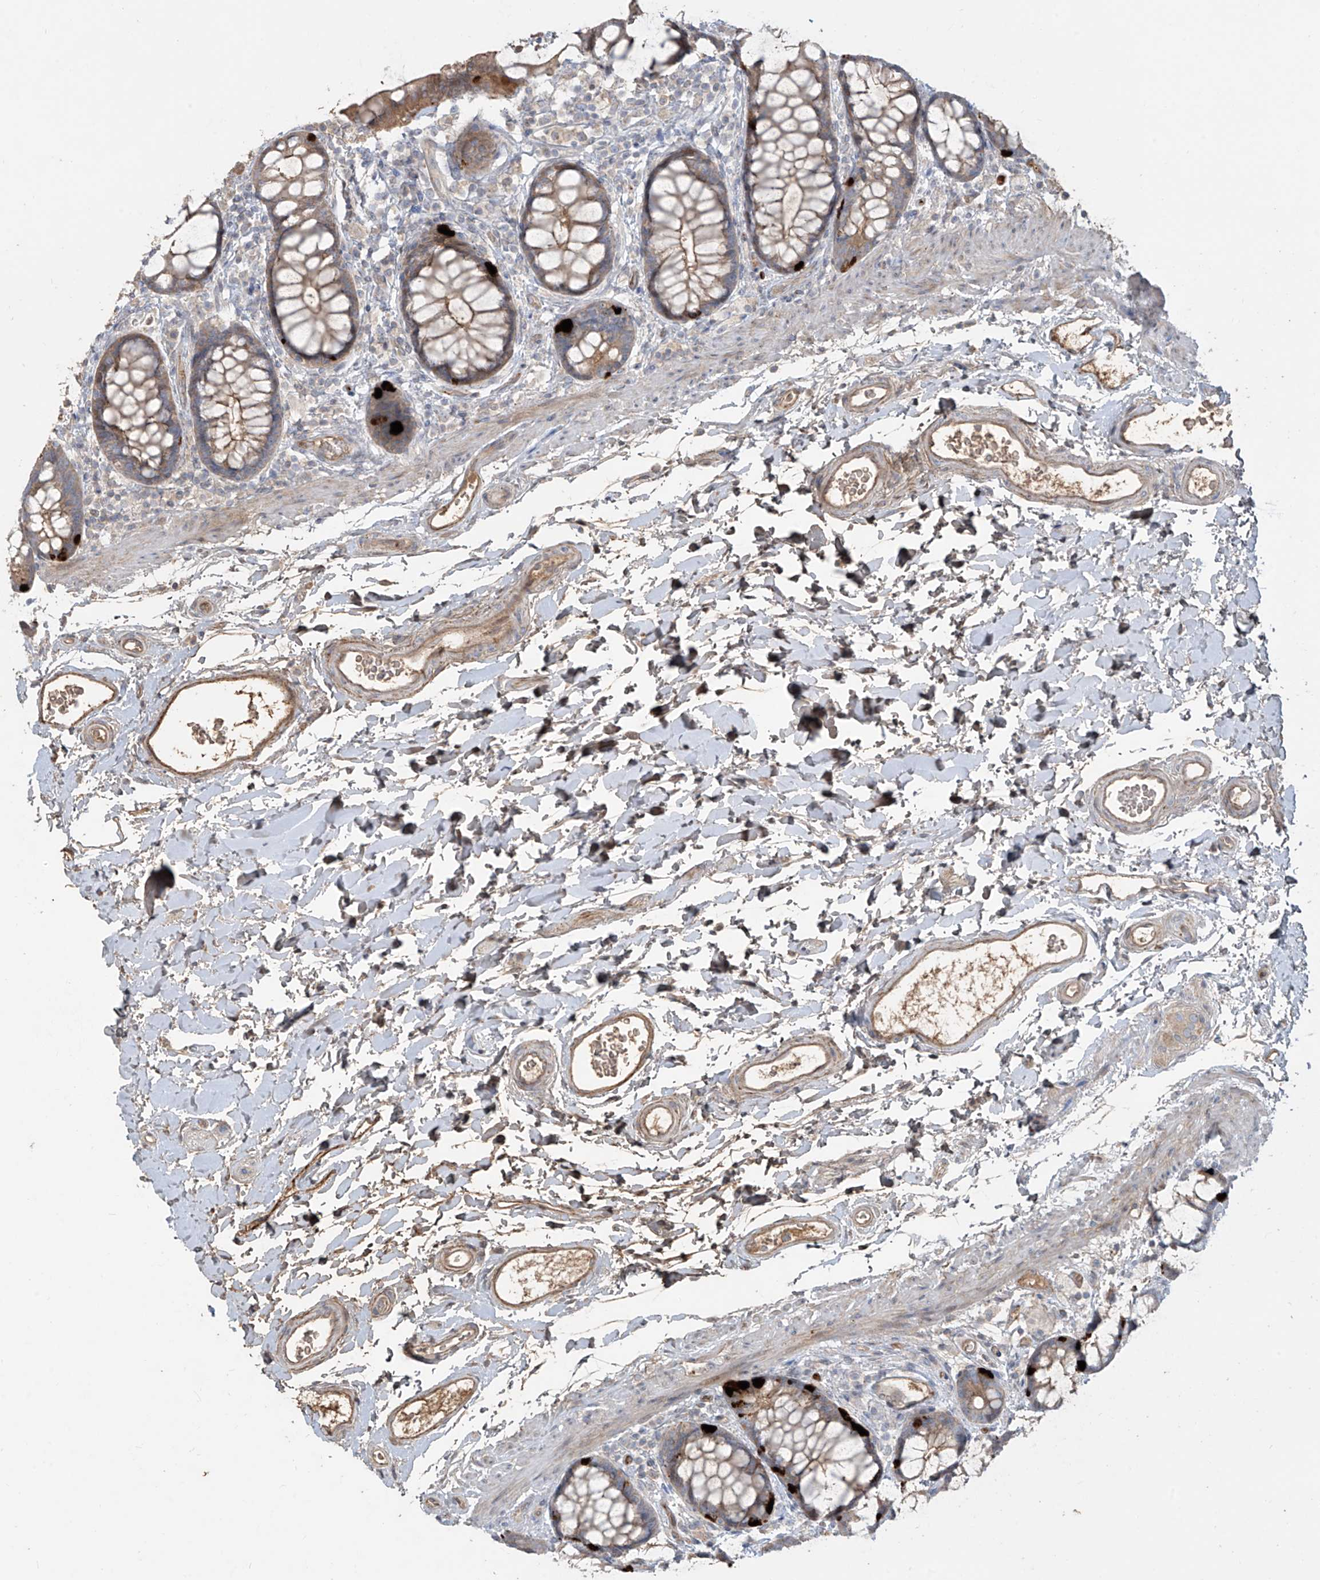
{"staining": {"intensity": "moderate", "quantity": ">75%", "location": "cytoplasmic/membranous"}, "tissue": "rectum", "cell_type": "Glandular cells", "image_type": "normal", "snomed": [{"axis": "morphology", "description": "Normal tissue, NOS"}, {"axis": "topography", "description": "Rectum"}], "caption": "Moderate cytoplasmic/membranous staining for a protein is seen in about >75% of glandular cells of normal rectum using immunohistochemistry.", "gene": "ABTB1", "patient": {"sex": "female", "age": 65}}